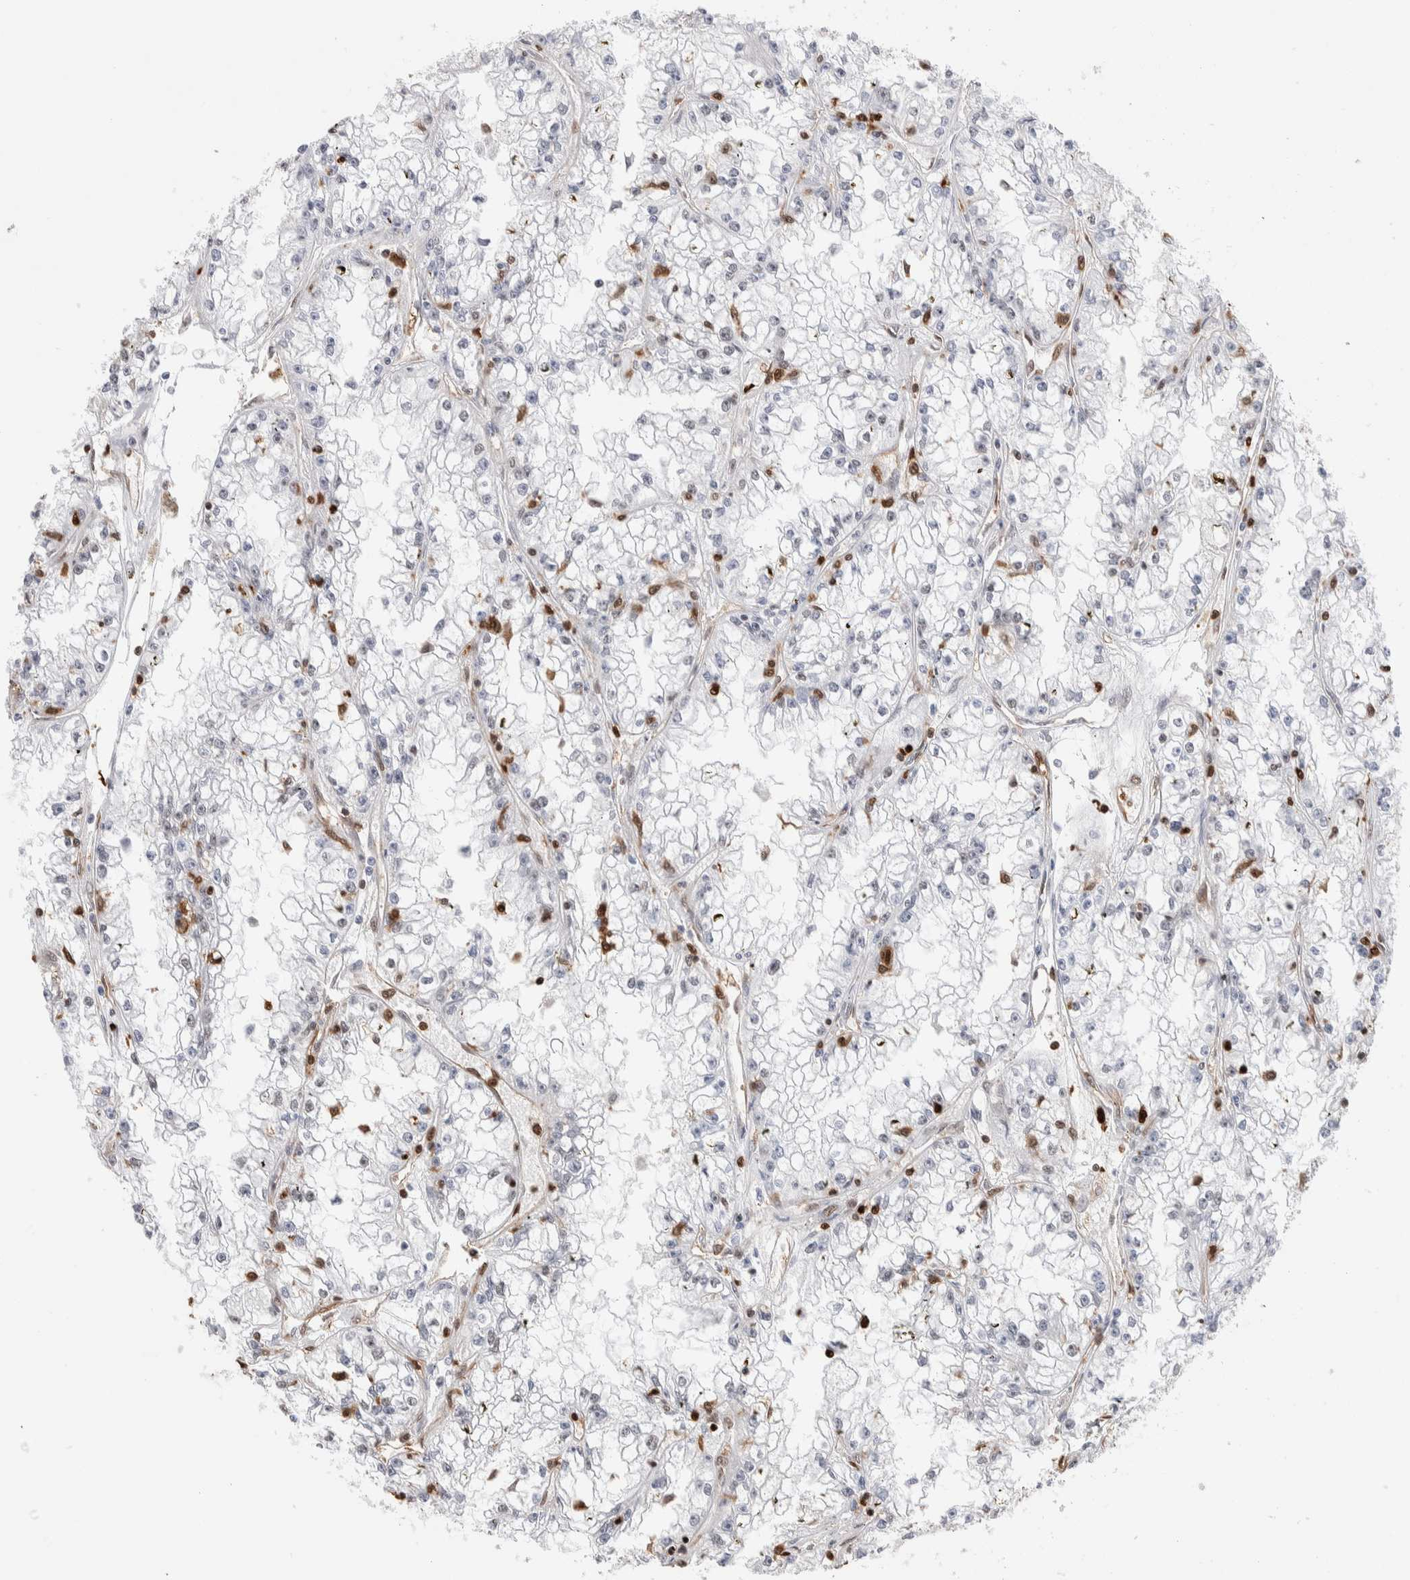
{"staining": {"intensity": "moderate", "quantity": "<25%", "location": "nuclear"}, "tissue": "renal cancer", "cell_type": "Tumor cells", "image_type": "cancer", "snomed": [{"axis": "morphology", "description": "Adenocarcinoma, NOS"}, {"axis": "topography", "description": "Kidney"}], "caption": "Protein staining by immunohistochemistry (IHC) reveals moderate nuclear expression in about <25% of tumor cells in adenocarcinoma (renal).", "gene": "RNASEK-C17orf49", "patient": {"sex": "male", "age": 56}}